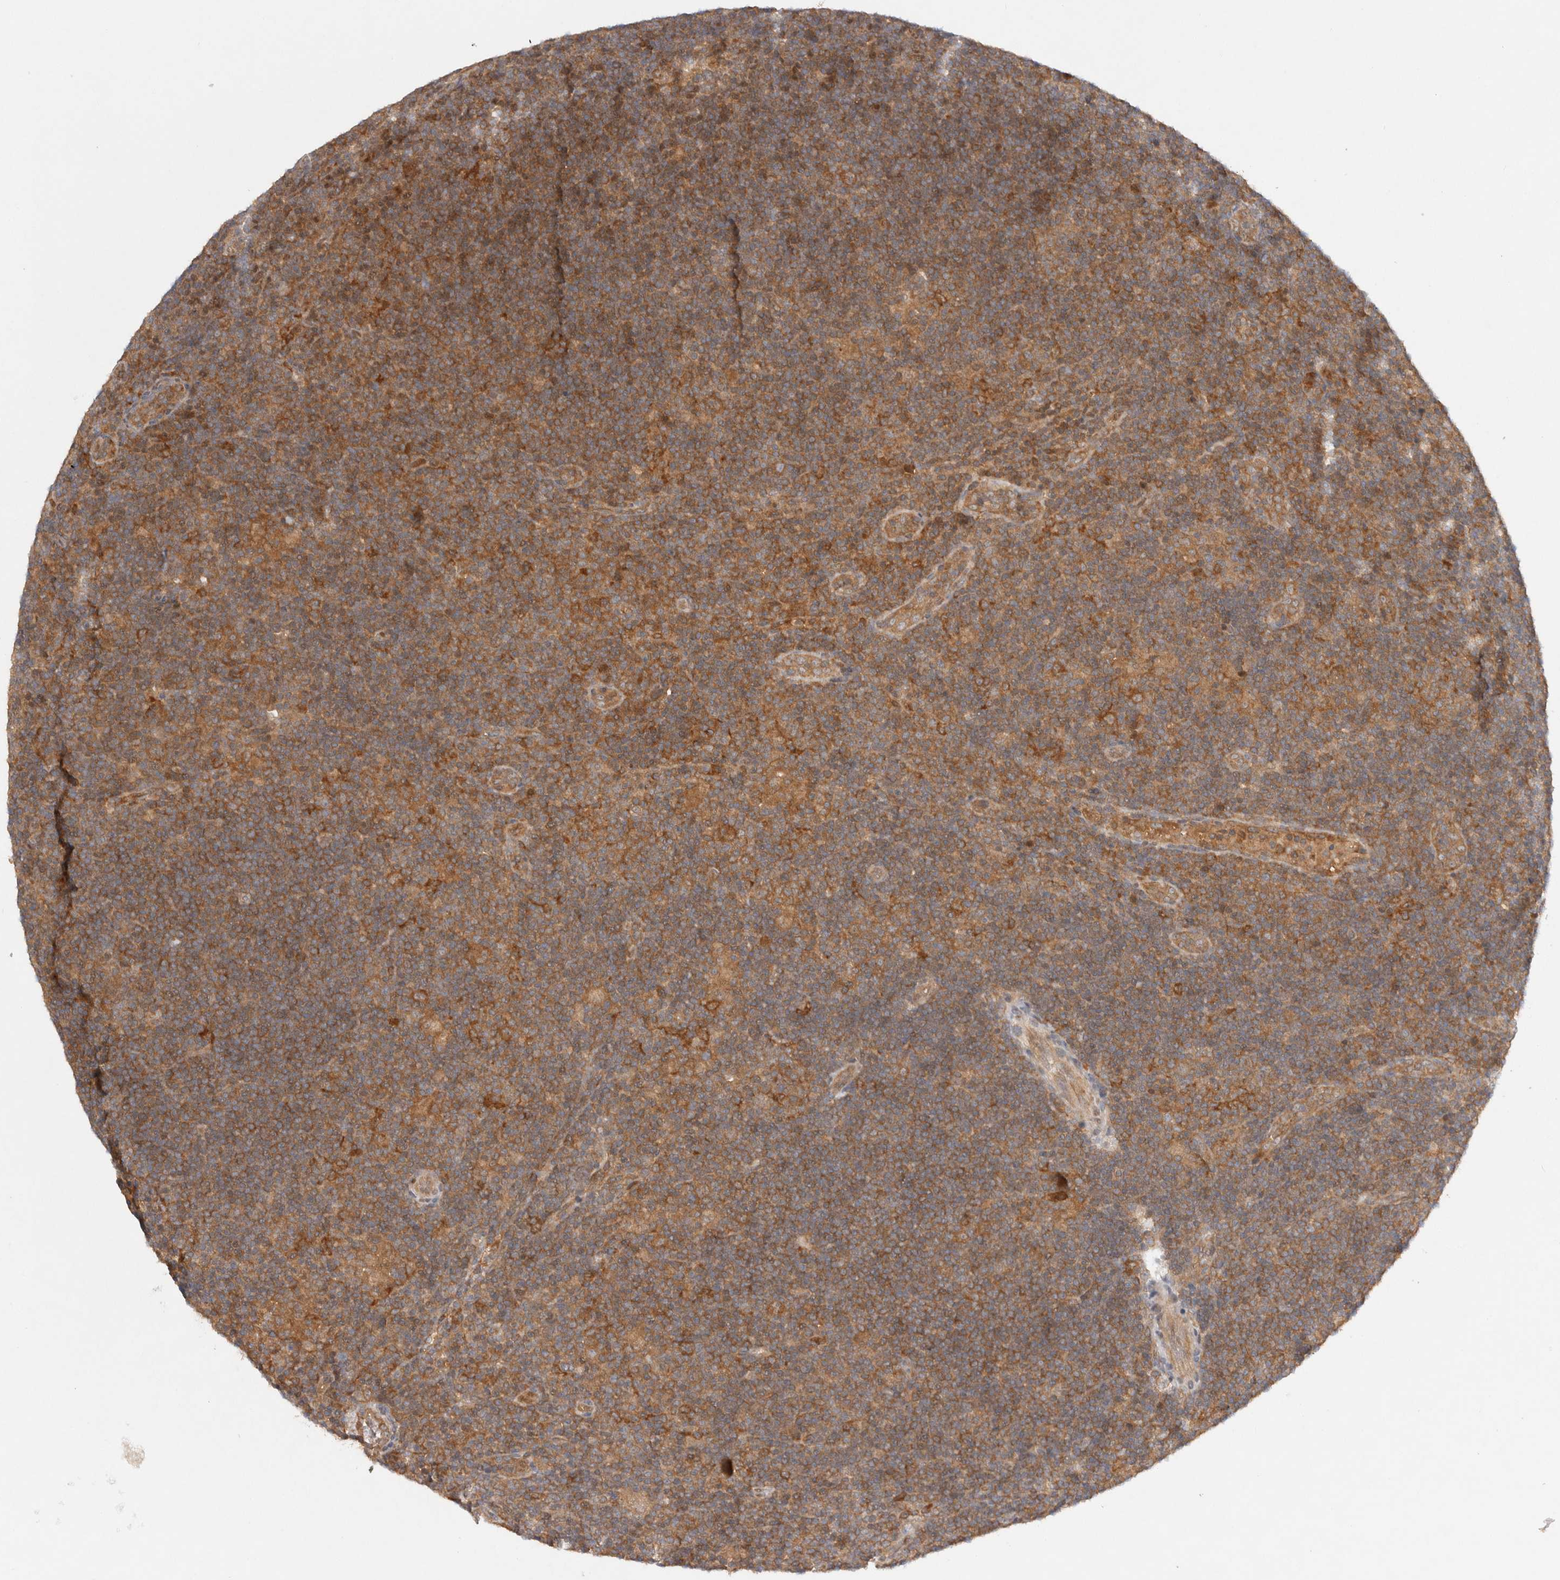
{"staining": {"intensity": "moderate", "quantity": ">75%", "location": "cytoplasmic/membranous"}, "tissue": "lymphoma", "cell_type": "Tumor cells", "image_type": "cancer", "snomed": [{"axis": "morphology", "description": "Hodgkin's disease, NOS"}, {"axis": "topography", "description": "Lymph node"}], "caption": "Hodgkin's disease stained with a brown dye reveals moderate cytoplasmic/membranous positive positivity in approximately >75% of tumor cells.", "gene": "HTT", "patient": {"sex": "female", "age": 57}}